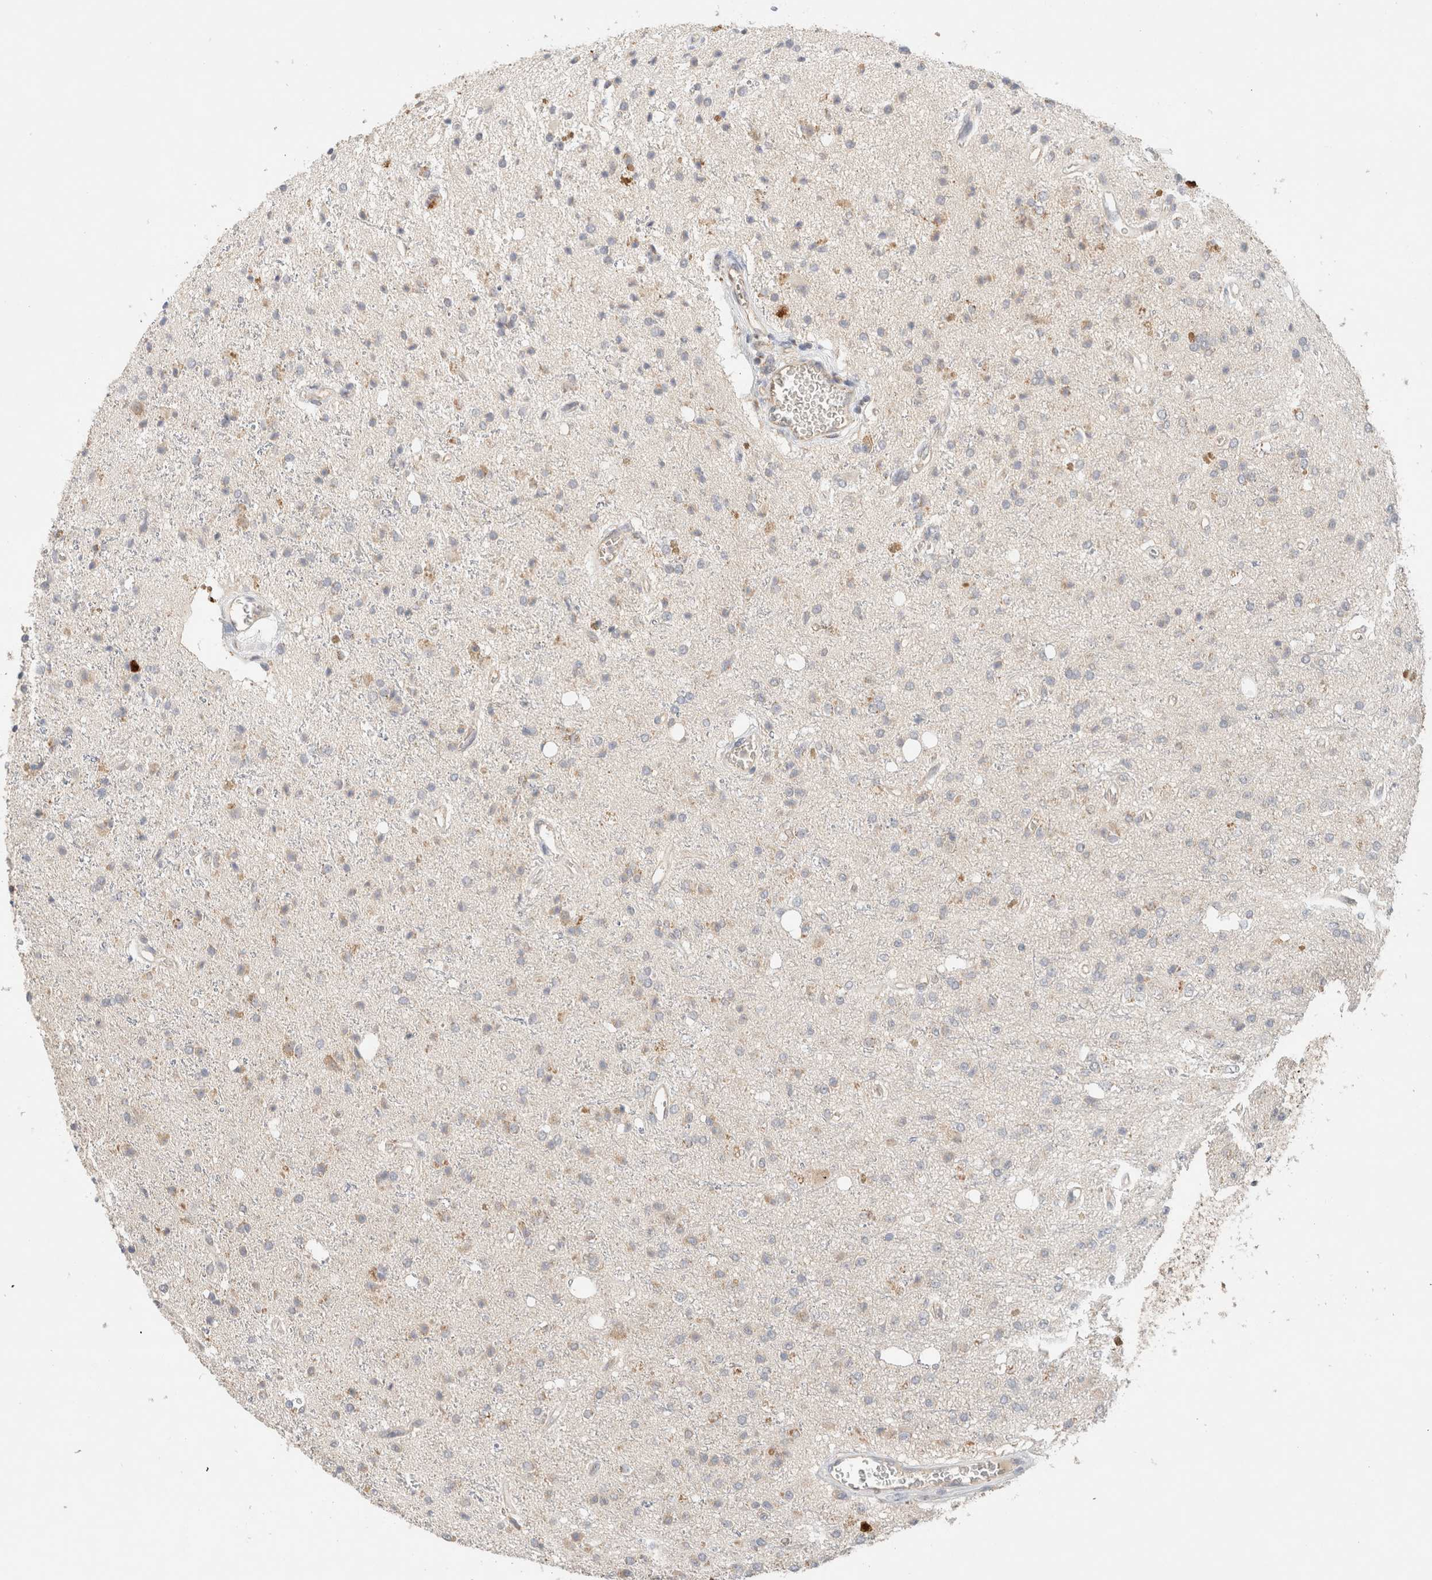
{"staining": {"intensity": "weak", "quantity": "<25%", "location": "cytoplasmic/membranous"}, "tissue": "glioma", "cell_type": "Tumor cells", "image_type": "cancer", "snomed": [{"axis": "morphology", "description": "Glioma, malignant, High grade"}, {"axis": "topography", "description": "Brain"}], "caption": "DAB (3,3'-diaminobenzidine) immunohistochemical staining of malignant high-grade glioma exhibits no significant positivity in tumor cells.", "gene": "MRM3", "patient": {"sex": "male", "age": 47}}